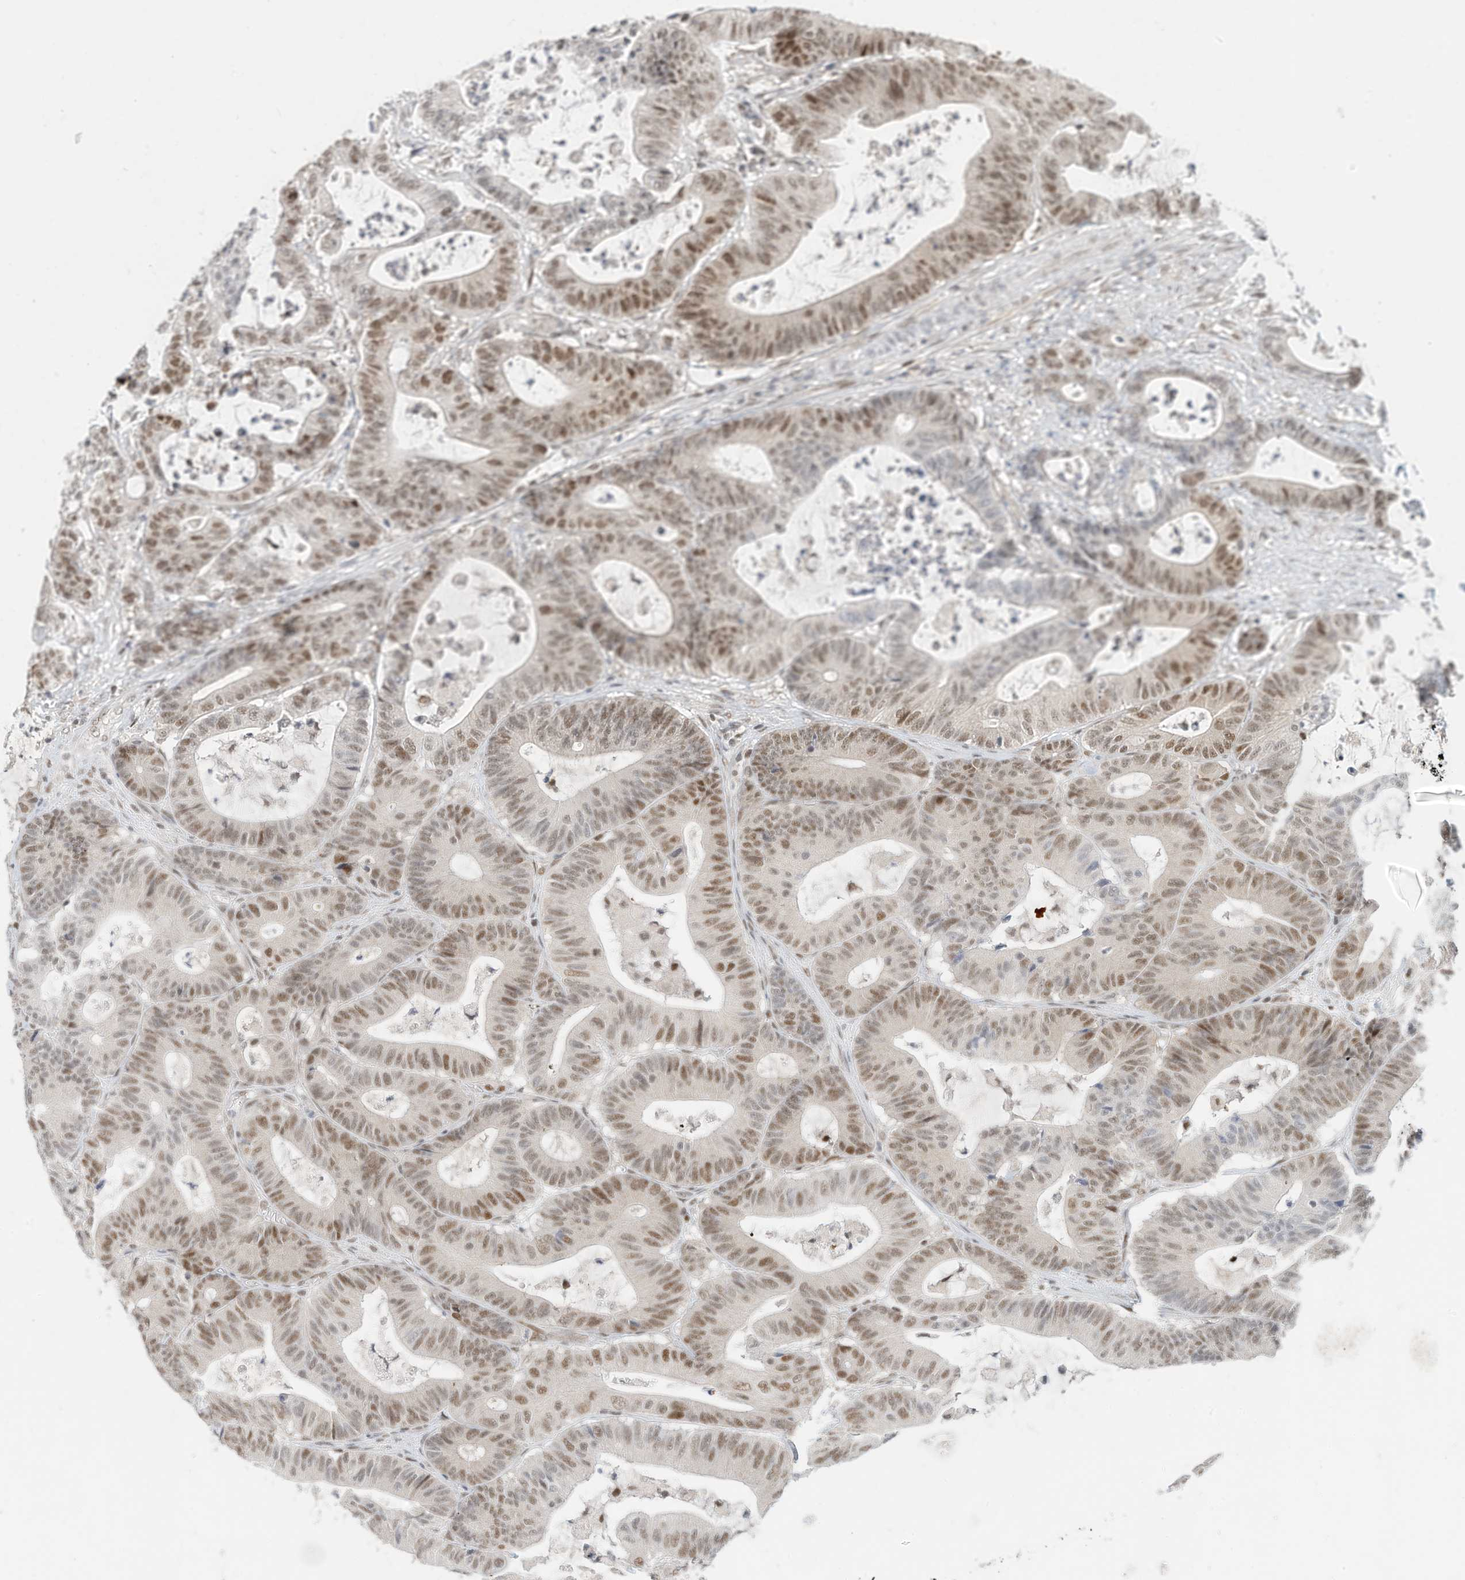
{"staining": {"intensity": "moderate", "quantity": ">75%", "location": "nuclear"}, "tissue": "colorectal cancer", "cell_type": "Tumor cells", "image_type": "cancer", "snomed": [{"axis": "morphology", "description": "Adenocarcinoma, NOS"}, {"axis": "topography", "description": "Colon"}], "caption": "High-magnification brightfield microscopy of adenocarcinoma (colorectal) stained with DAB (brown) and counterstained with hematoxylin (blue). tumor cells exhibit moderate nuclear staining is seen in approximately>75% of cells.", "gene": "OGT", "patient": {"sex": "female", "age": 84}}